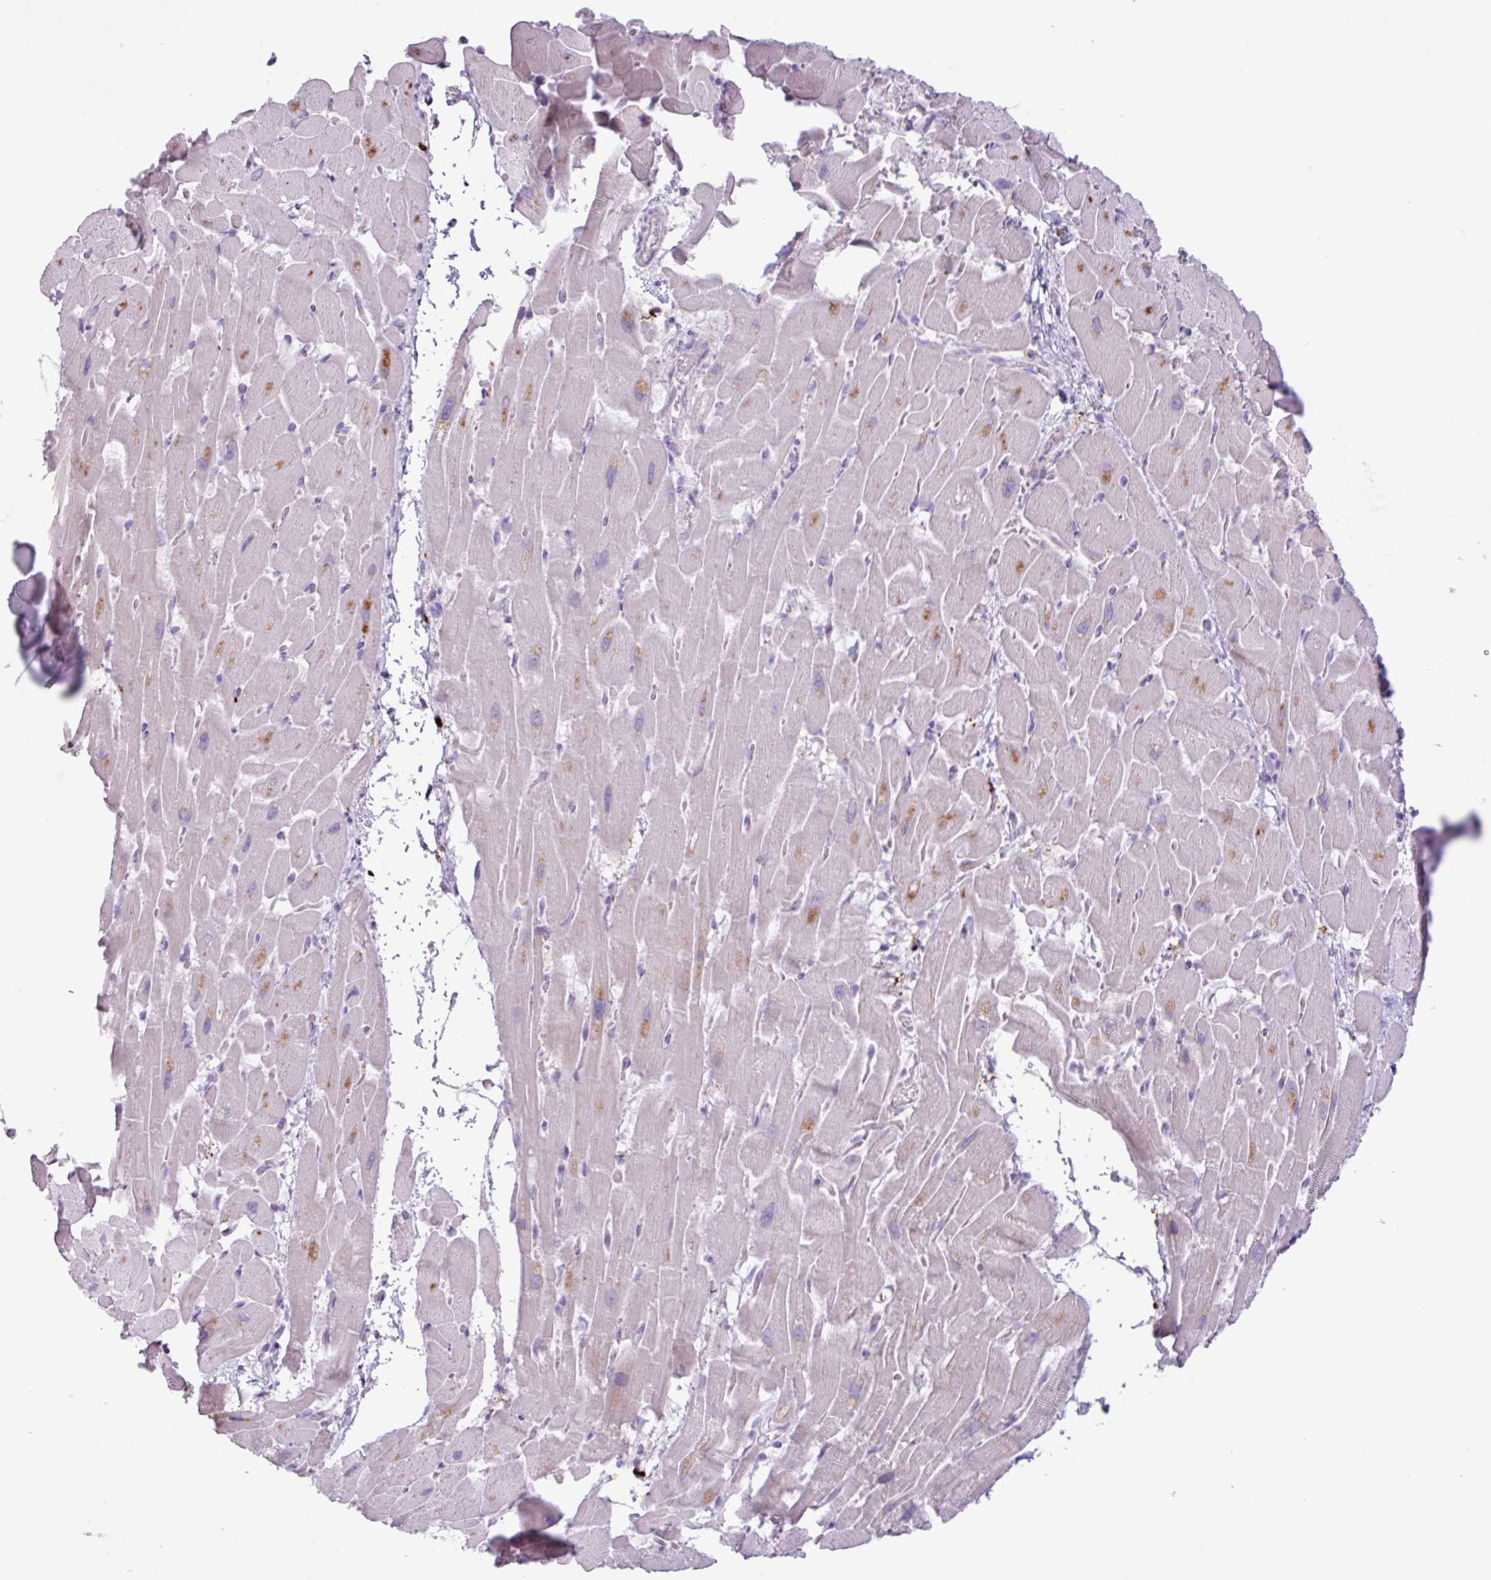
{"staining": {"intensity": "negative", "quantity": "none", "location": "none"}, "tissue": "heart muscle", "cell_type": "Cardiomyocytes", "image_type": "normal", "snomed": [{"axis": "morphology", "description": "Normal tissue, NOS"}, {"axis": "topography", "description": "Heart"}], "caption": "The micrograph exhibits no significant expression in cardiomyocytes of heart muscle. Nuclei are stained in blue.", "gene": "C4A", "patient": {"sex": "male", "age": 37}}